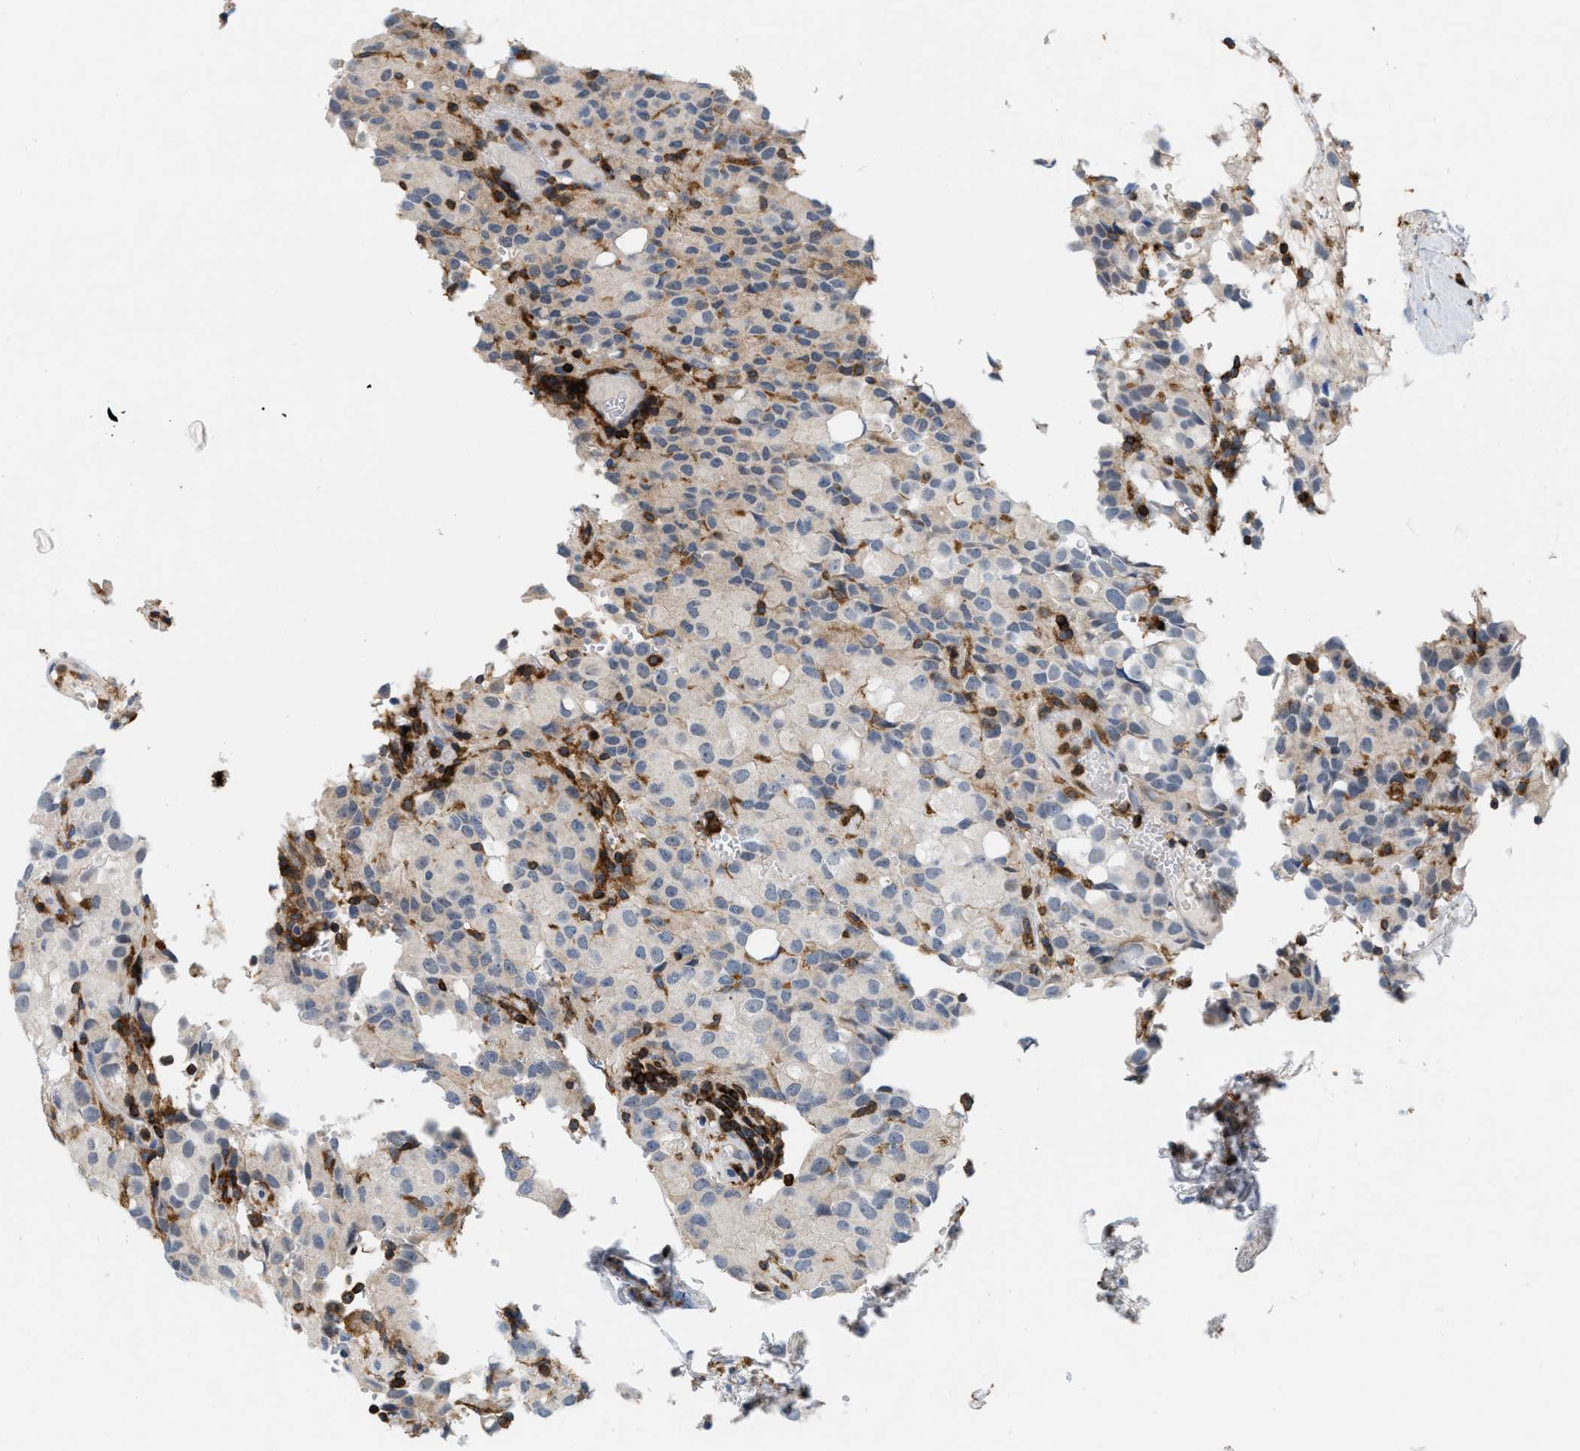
{"staining": {"intensity": "negative", "quantity": "none", "location": "none"}, "tissue": "glioma", "cell_type": "Tumor cells", "image_type": "cancer", "snomed": [{"axis": "morphology", "description": "Glioma, malignant, High grade"}, {"axis": "topography", "description": "Brain"}], "caption": "Tumor cells show no significant protein positivity in glioma.", "gene": "INPP5D", "patient": {"sex": "male", "age": 32}}